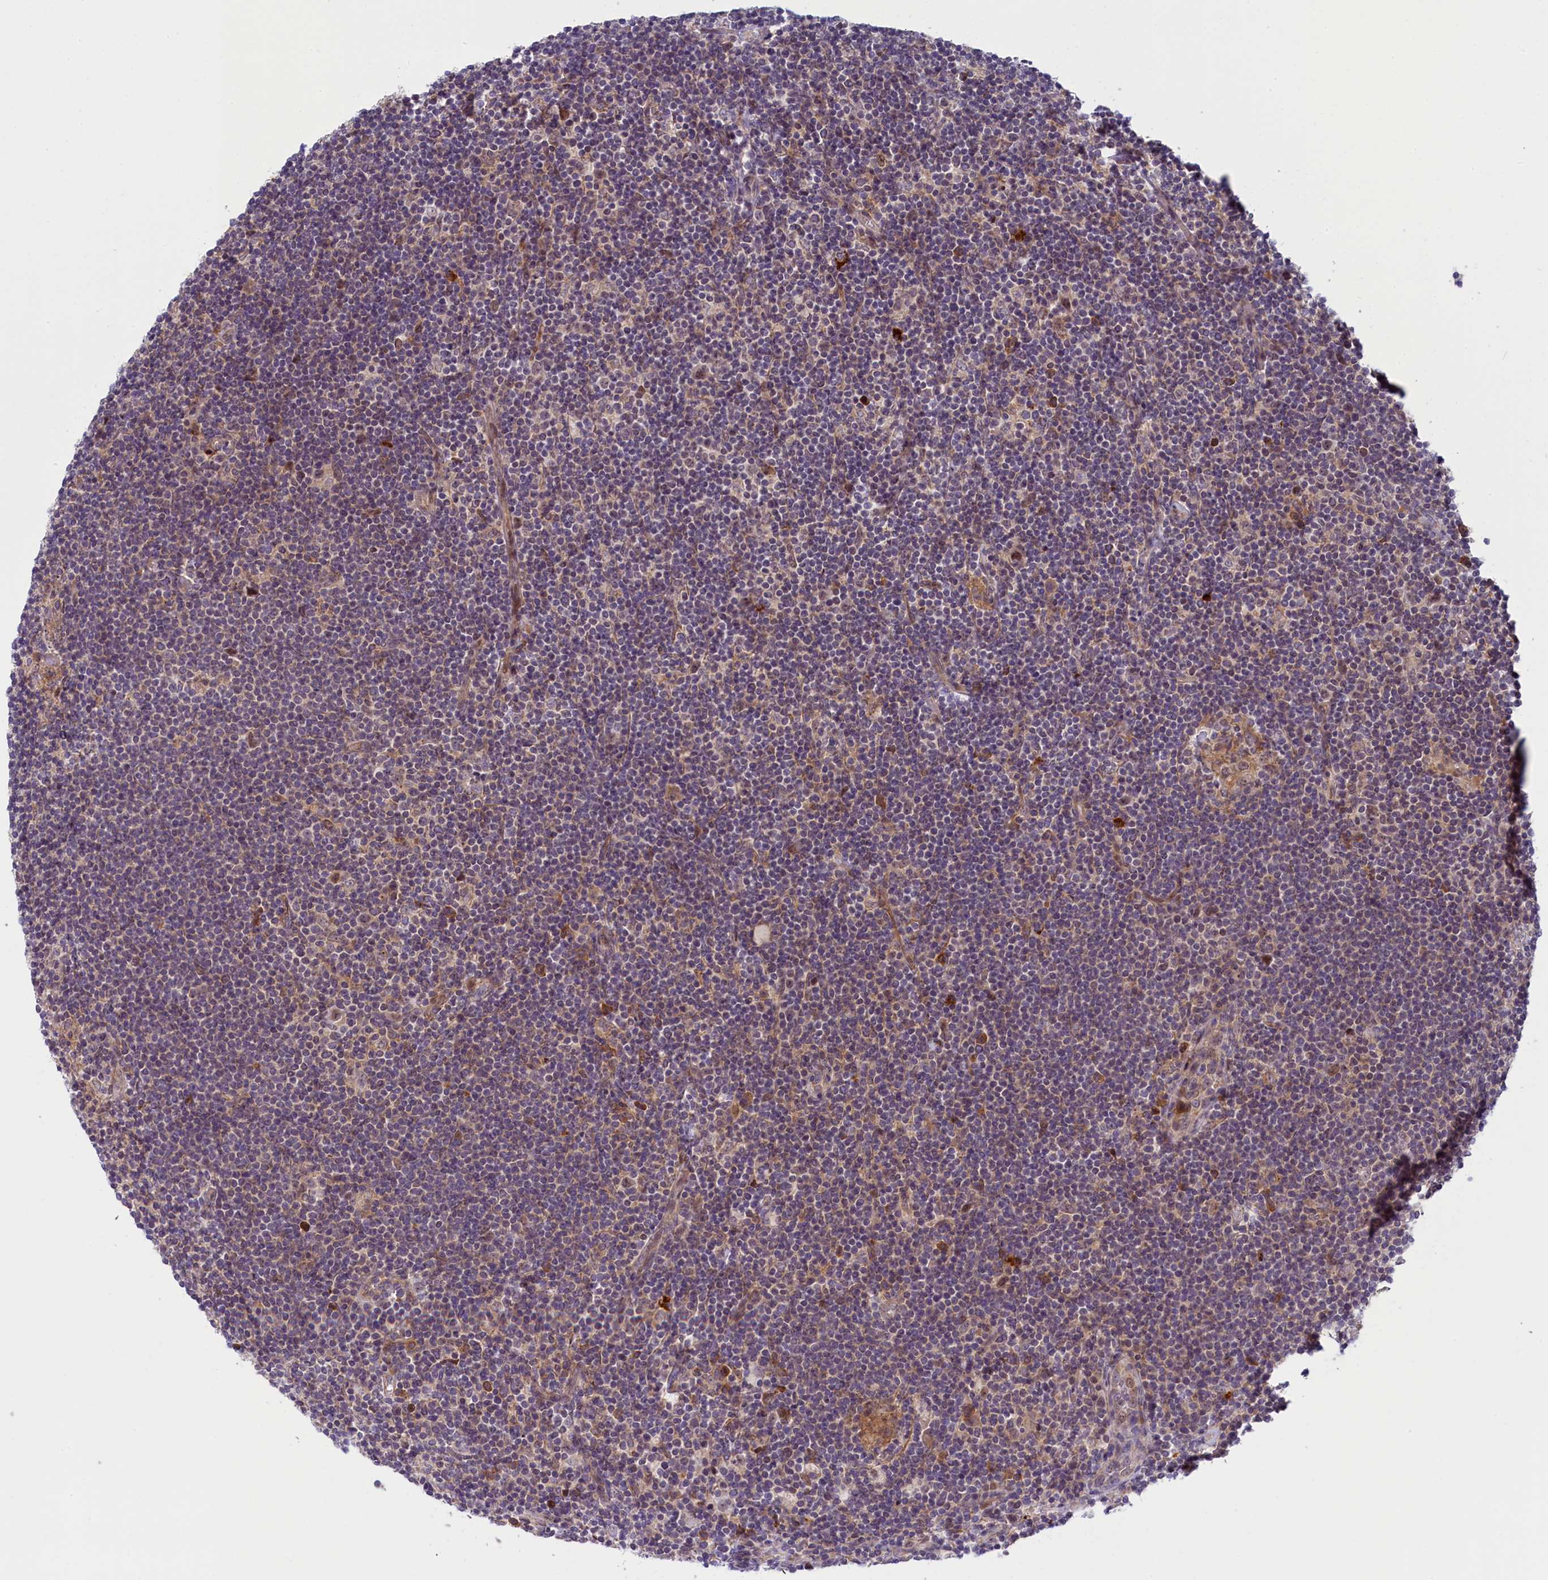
{"staining": {"intensity": "negative", "quantity": "none", "location": "none"}, "tissue": "lymphoma", "cell_type": "Tumor cells", "image_type": "cancer", "snomed": [{"axis": "morphology", "description": "Hodgkin's disease, NOS"}, {"axis": "topography", "description": "Lymph node"}], "caption": "DAB (3,3'-diaminobenzidine) immunohistochemical staining of human Hodgkin's disease displays no significant expression in tumor cells.", "gene": "CCL23", "patient": {"sex": "female", "age": 57}}